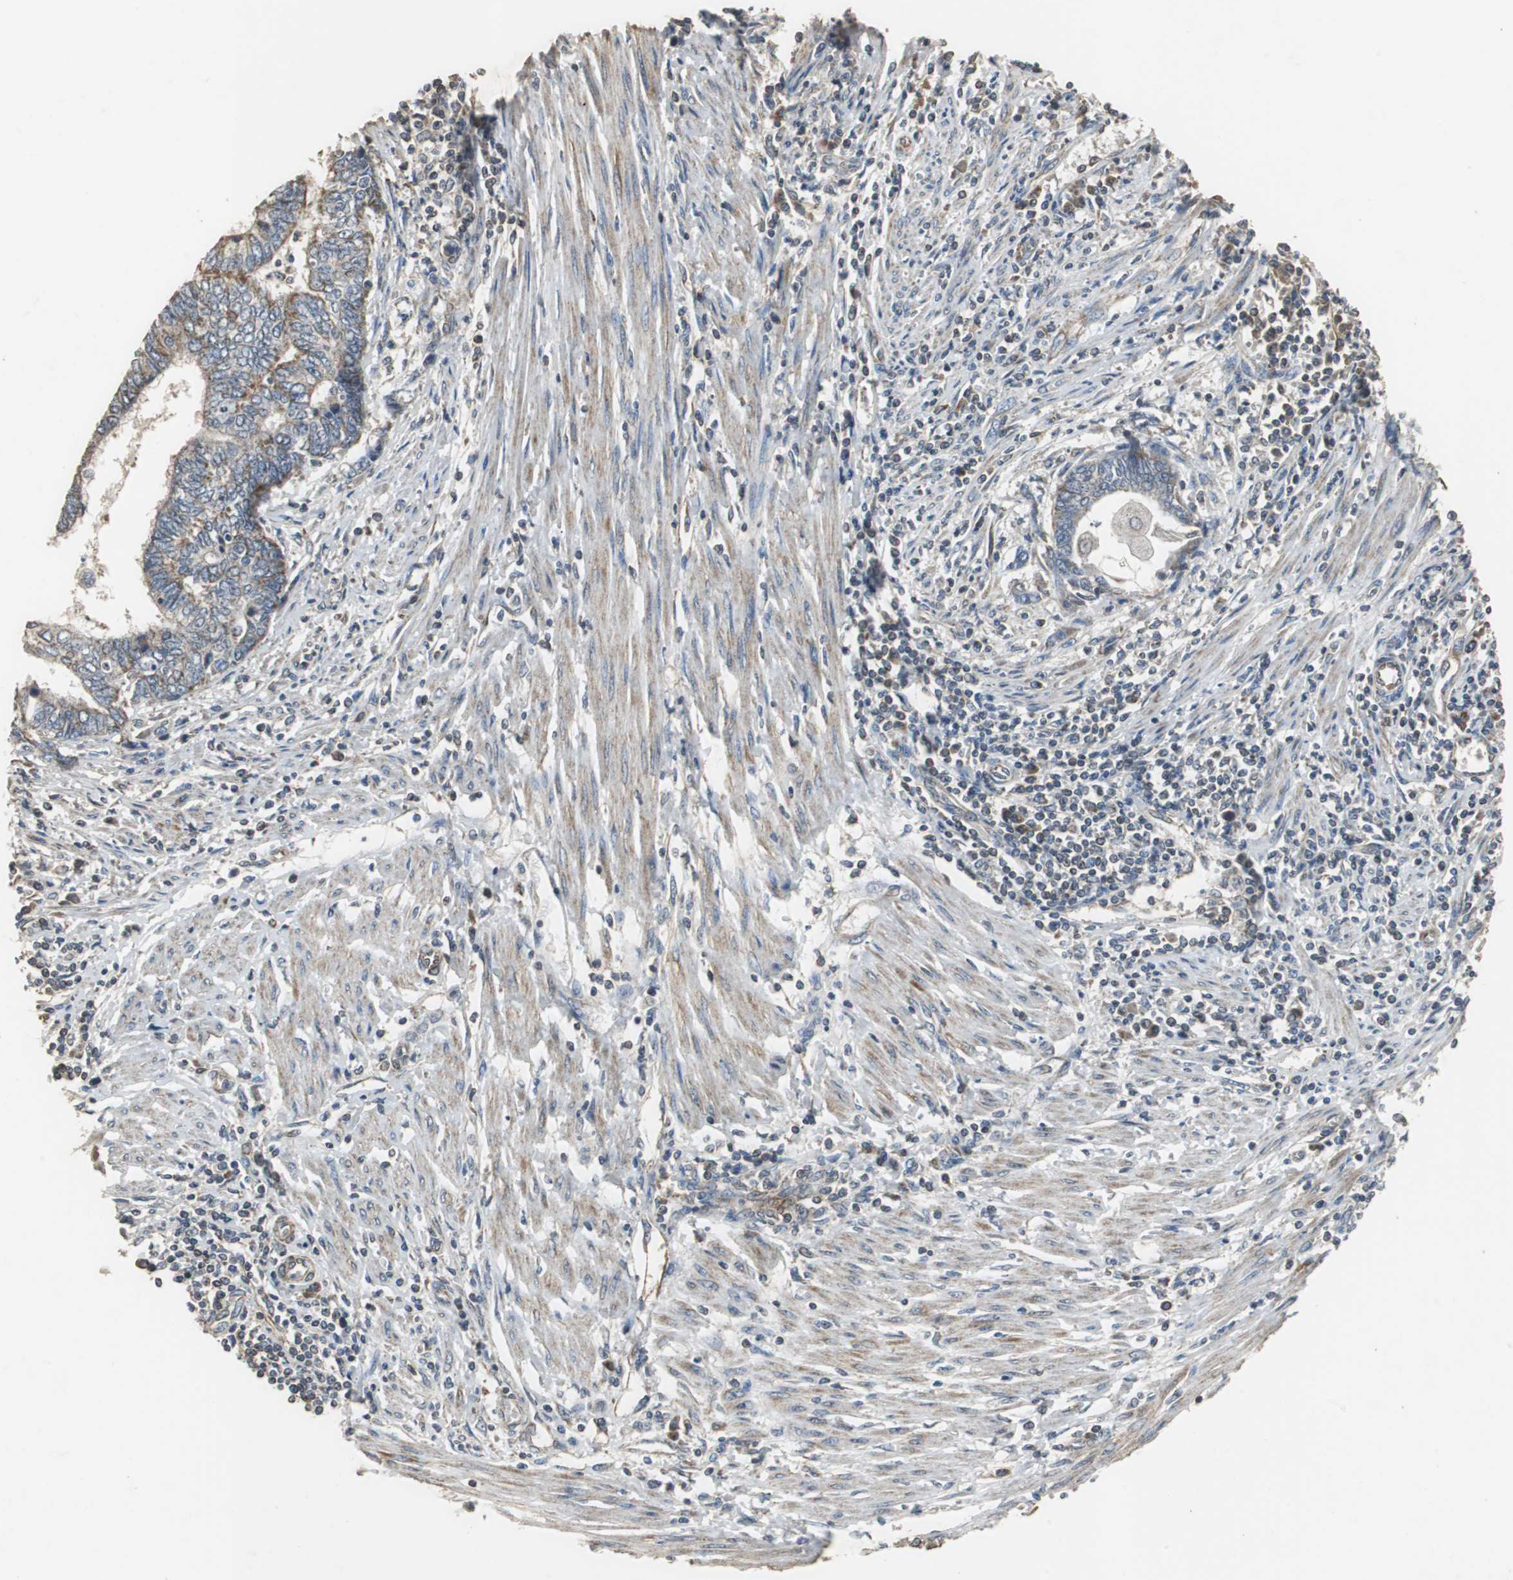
{"staining": {"intensity": "weak", "quantity": "25%-75%", "location": "cytoplasmic/membranous"}, "tissue": "endometrial cancer", "cell_type": "Tumor cells", "image_type": "cancer", "snomed": [{"axis": "morphology", "description": "Adenocarcinoma, NOS"}, {"axis": "topography", "description": "Uterus"}, {"axis": "topography", "description": "Endometrium"}], "caption": "High-power microscopy captured an immunohistochemistry image of endometrial cancer, revealing weak cytoplasmic/membranous positivity in about 25%-75% of tumor cells.", "gene": "NNT", "patient": {"sex": "female", "age": 70}}